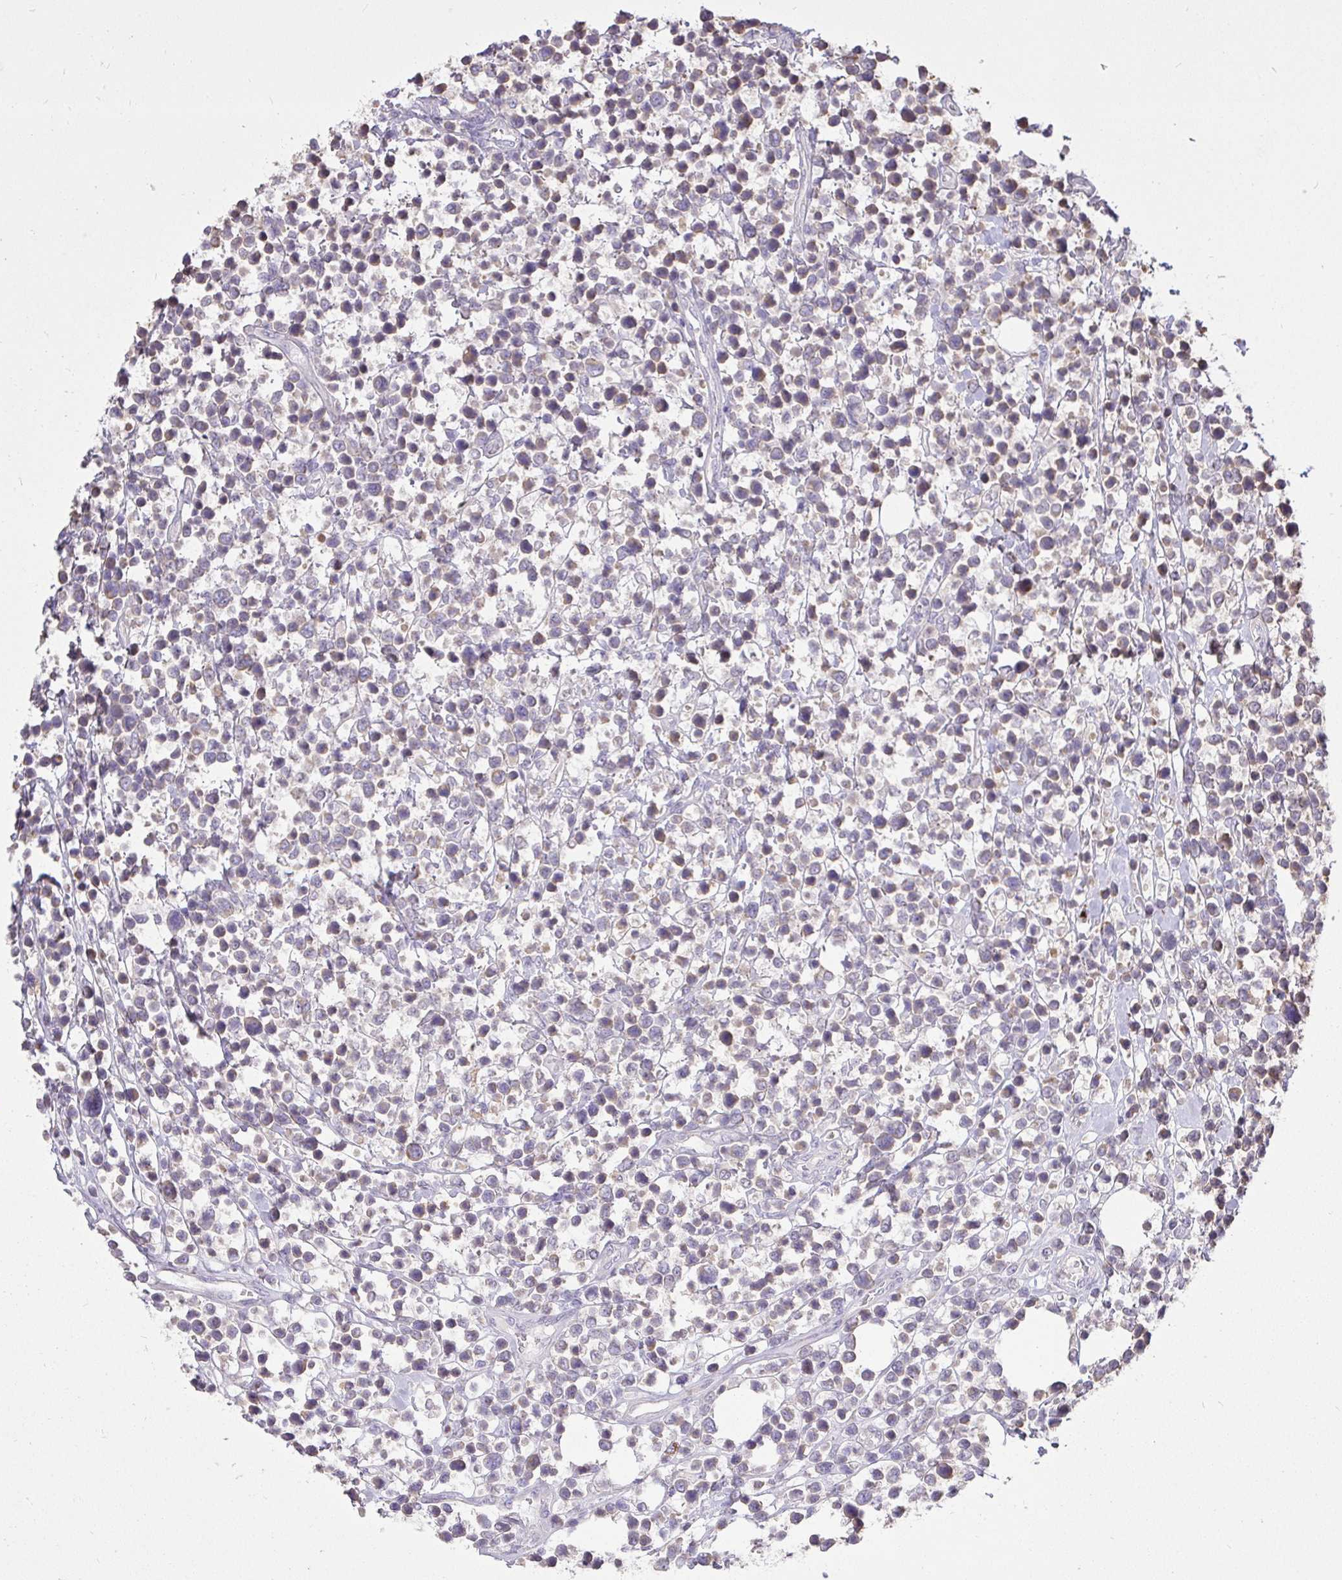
{"staining": {"intensity": "weak", "quantity": "25%-75%", "location": "cytoplasmic/membranous"}, "tissue": "lymphoma", "cell_type": "Tumor cells", "image_type": "cancer", "snomed": [{"axis": "morphology", "description": "Malignant lymphoma, non-Hodgkin's type, High grade"}, {"axis": "topography", "description": "Soft tissue"}], "caption": "Protein expression by immunohistochemistry demonstrates weak cytoplasmic/membranous expression in approximately 25%-75% of tumor cells in malignant lymphoma, non-Hodgkin's type (high-grade).", "gene": "STRIP1", "patient": {"sex": "female", "age": 56}}